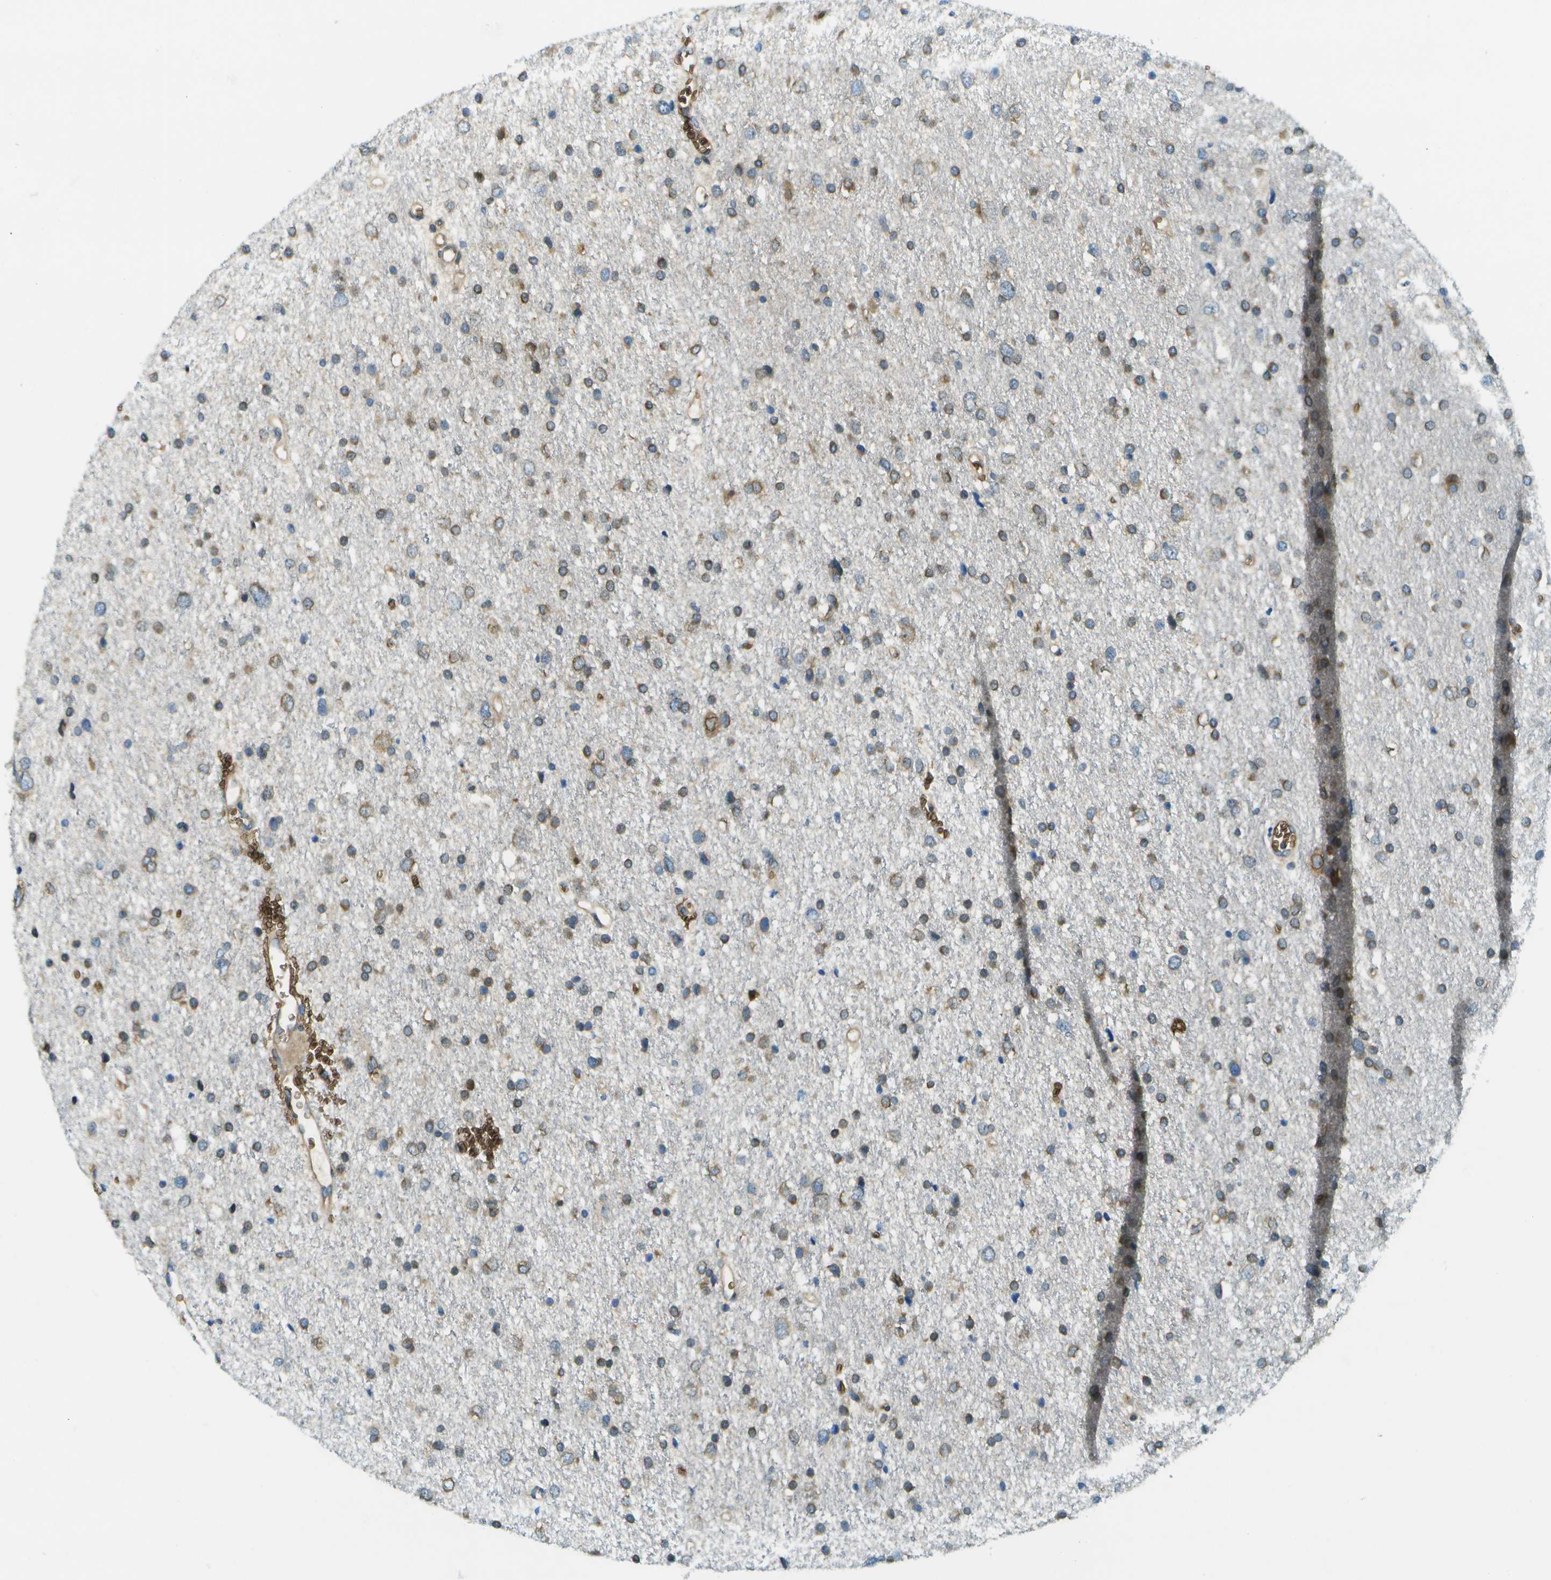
{"staining": {"intensity": "moderate", "quantity": "25%-75%", "location": "cytoplasmic/membranous"}, "tissue": "glioma", "cell_type": "Tumor cells", "image_type": "cancer", "snomed": [{"axis": "morphology", "description": "Glioma, malignant, Low grade"}, {"axis": "topography", "description": "Brain"}], "caption": "Protein expression analysis of low-grade glioma (malignant) reveals moderate cytoplasmic/membranous expression in about 25%-75% of tumor cells.", "gene": "CTIF", "patient": {"sex": "female", "age": 37}}